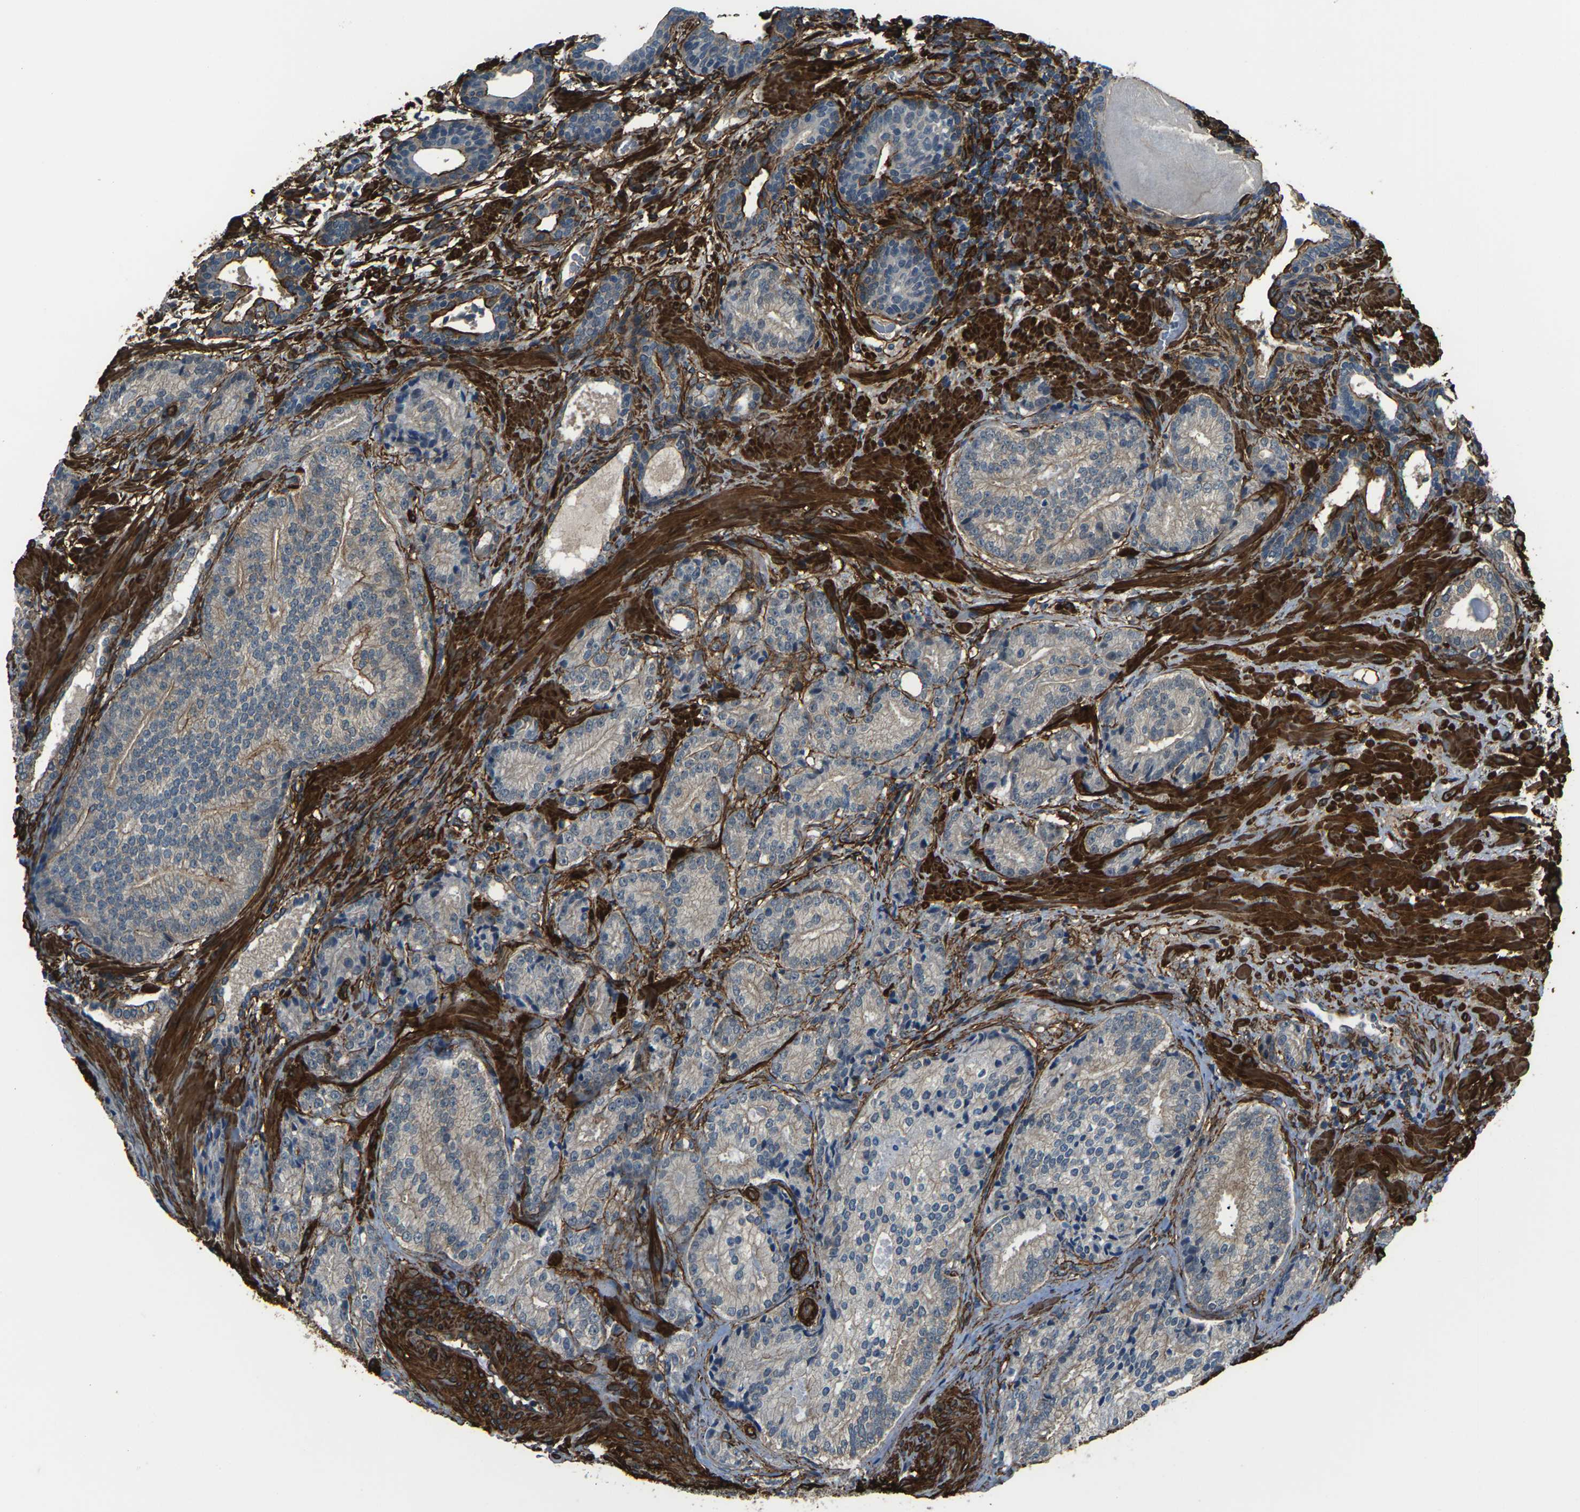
{"staining": {"intensity": "moderate", "quantity": ">75%", "location": "cytoplasmic/membranous"}, "tissue": "prostate cancer", "cell_type": "Tumor cells", "image_type": "cancer", "snomed": [{"axis": "morphology", "description": "Adenocarcinoma, High grade"}, {"axis": "topography", "description": "Prostate"}], "caption": "Prostate cancer (high-grade adenocarcinoma) stained for a protein (brown) exhibits moderate cytoplasmic/membranous positive expression in about >75% of tumor cells.", "gene": "GRAMD1C", "patient": {"sex": "male", "age": 61}}